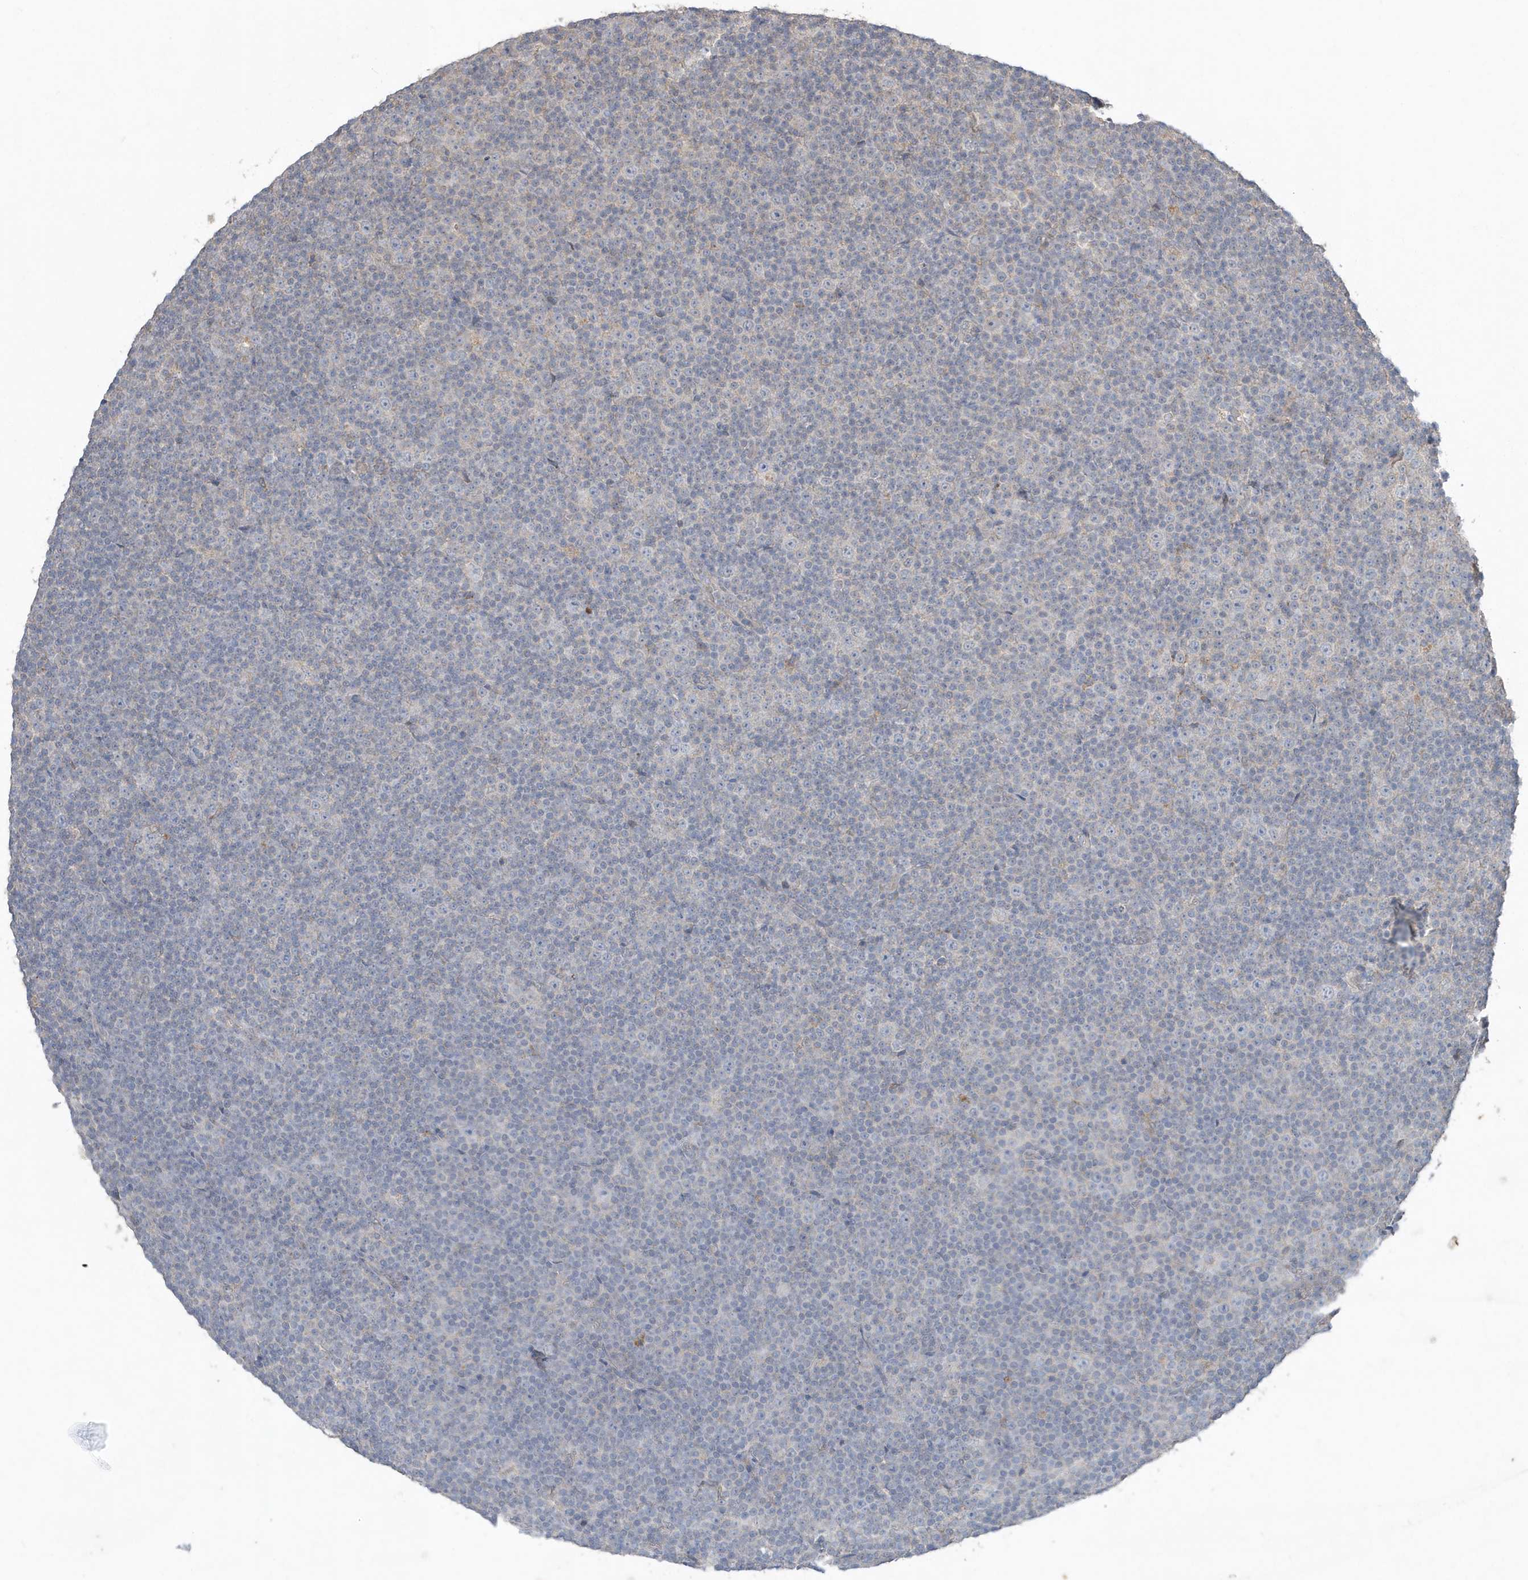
{"staining": {"intensity": "negative", "quantity": "none", "location": "none"}, "tissue": "lymphoma", "cell_type": "Tumor cells", "image_type": "cancer", "snomed": [{"axis": "morphology", "description": "Malignant lymphoma, non-Hodgkin's type, Low grade"}, {"axis": "topography", "description": "Lymph node"}], "caption": "Tumor cells are negative for protein expression in human malignant lymphoma, non-Hodgkin's type (low-grade).", "gene": "C1RL", "patient": {"sex": "female", "age": 67}}